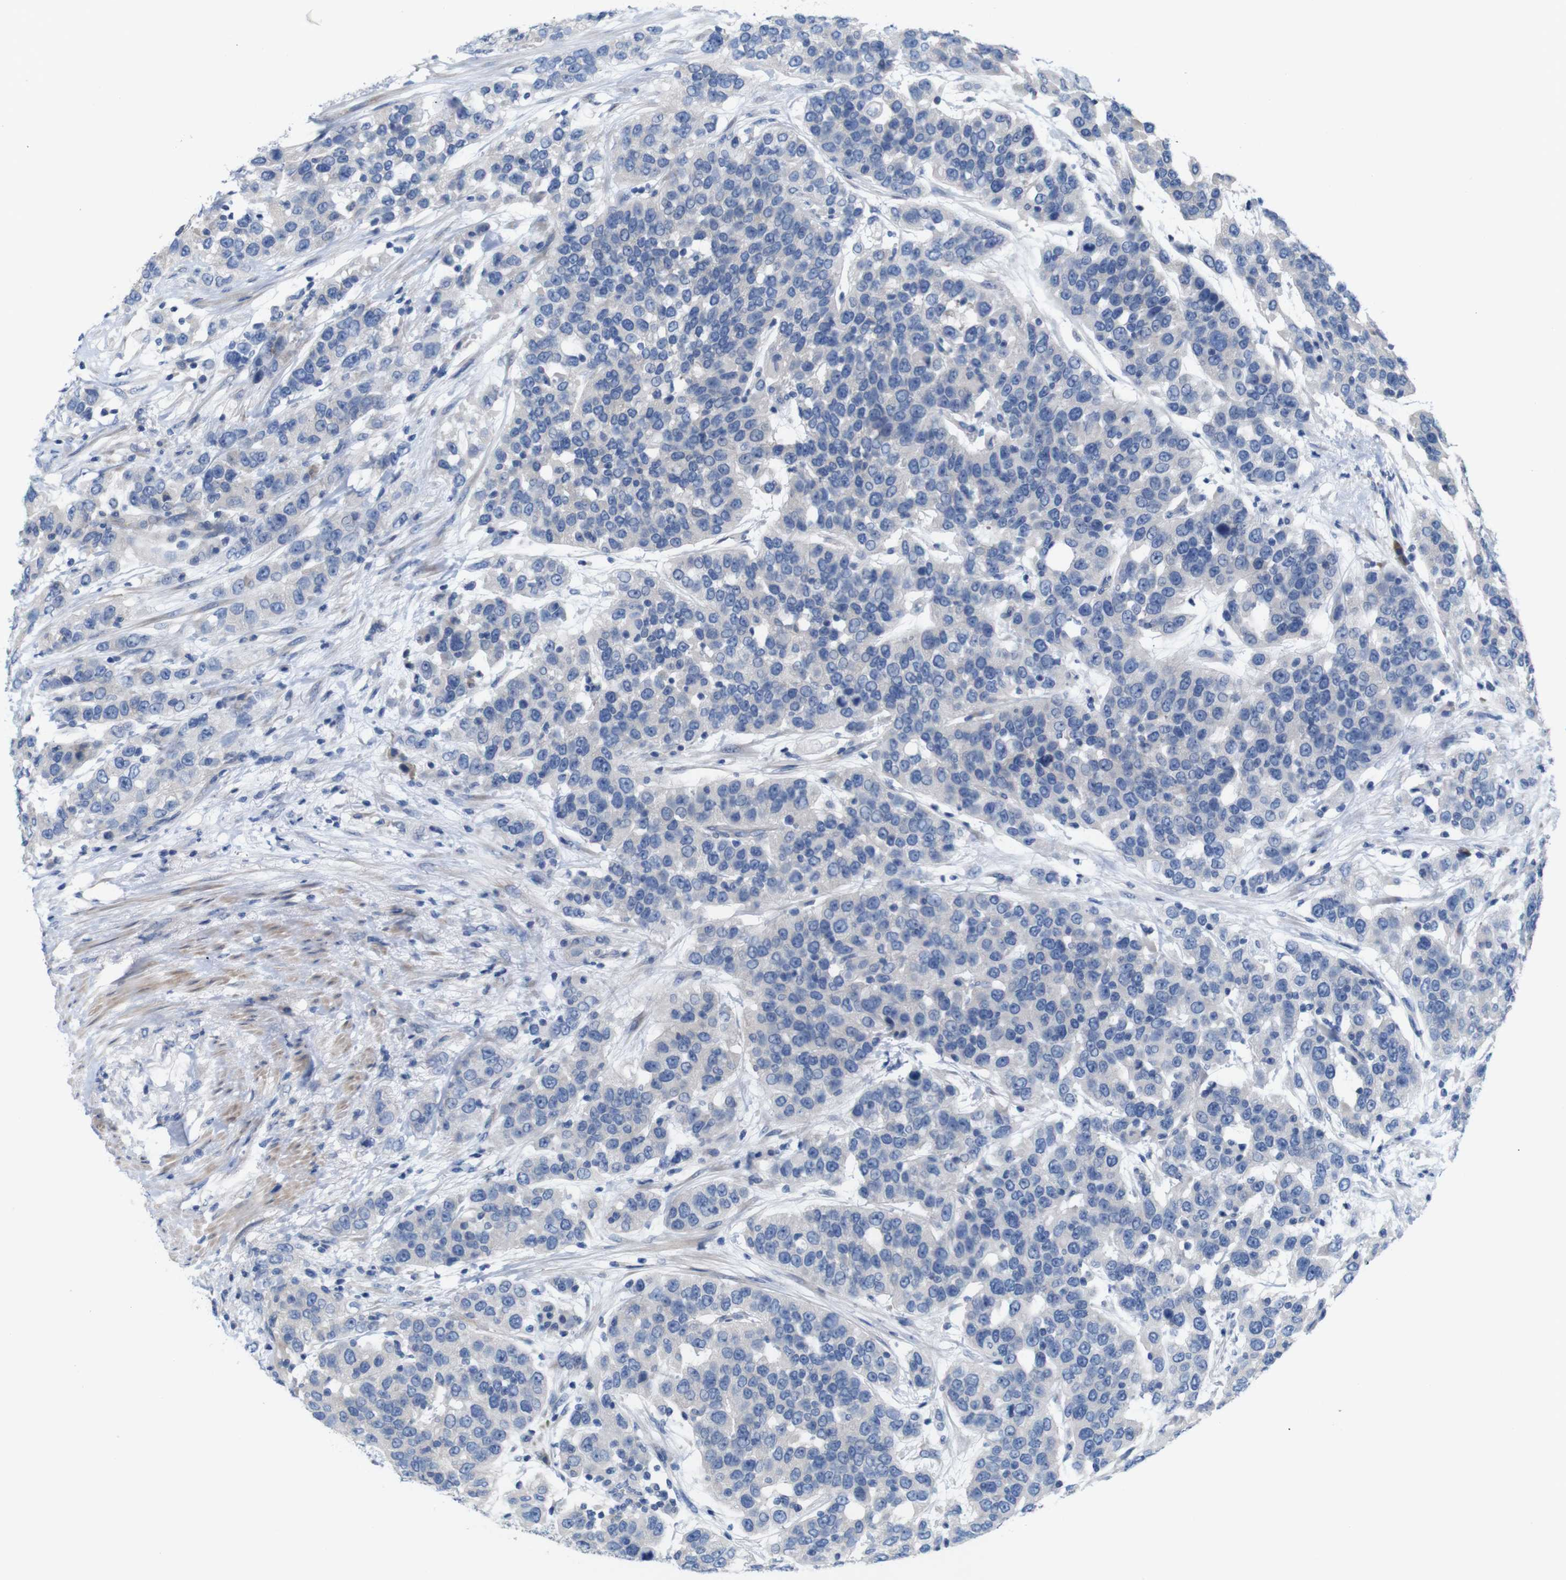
{"staining": {"intensity": "negative", "quantity": "none", "location": "none"}, "tissue": "urothelial cancer", "cell_type": "Tumor cells", "image_type": "cancer", "snomed": [{"axis": "morphology", "description": "Urothelial carcinoma, High grade"}, {"axis": "topography", "description": "Urinary bladder"}], "caption": "Protein analysis of high-grade urothelial carcinoma reveals no significant staining in tumor cells. (IHC, brightfield microscopy, high magnification).", "gene": "MYEOV", "patient": {"sex": "female", "age": 80}}